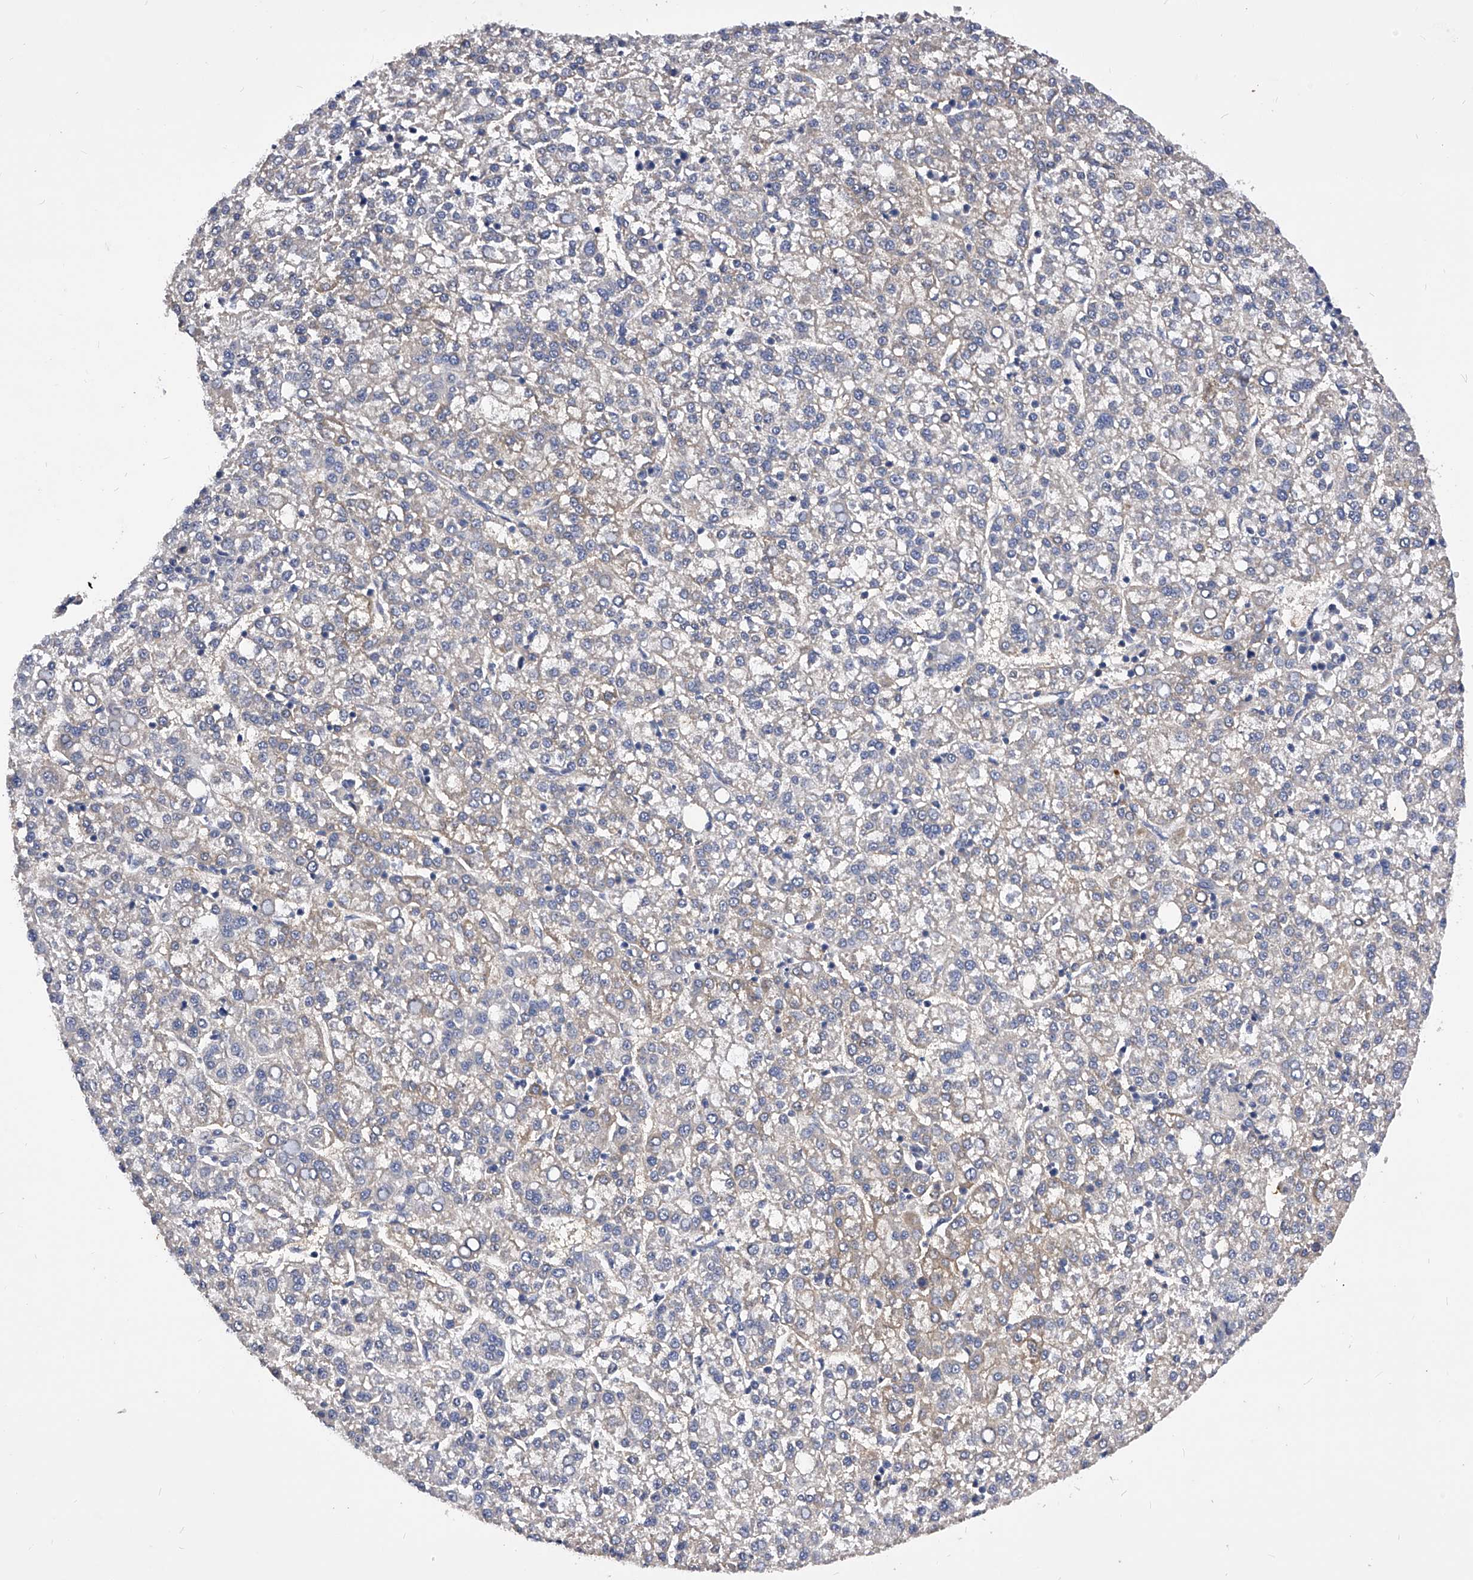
{"staining": {"intensity": "weak", "quantity": "<25%", "location": "cytoplasmic/membranous"}, "tissue": "liver cancer", "cell_type": "Tumor cells", "image_type": "cancer", "snomed": [{"axis": "morphology", "description": "Carcinoma, Hepatocellular, NOS"}, {"axis": "topography", "description": "Liver"}], "caption": "Immunohistochemistry (IHC) photomicrograph of neoplastic tissue: hepatocellular carcinoma (liver) stained with DAB (3,3'-diaminobenzidine) reveals no significant protein expression in tumor cells. (DAB immunohistochemistry (IHC) with hematoxylin counter stain).", "gene": "PPP5C", "patient": {"sex": "female", "age": 58}}